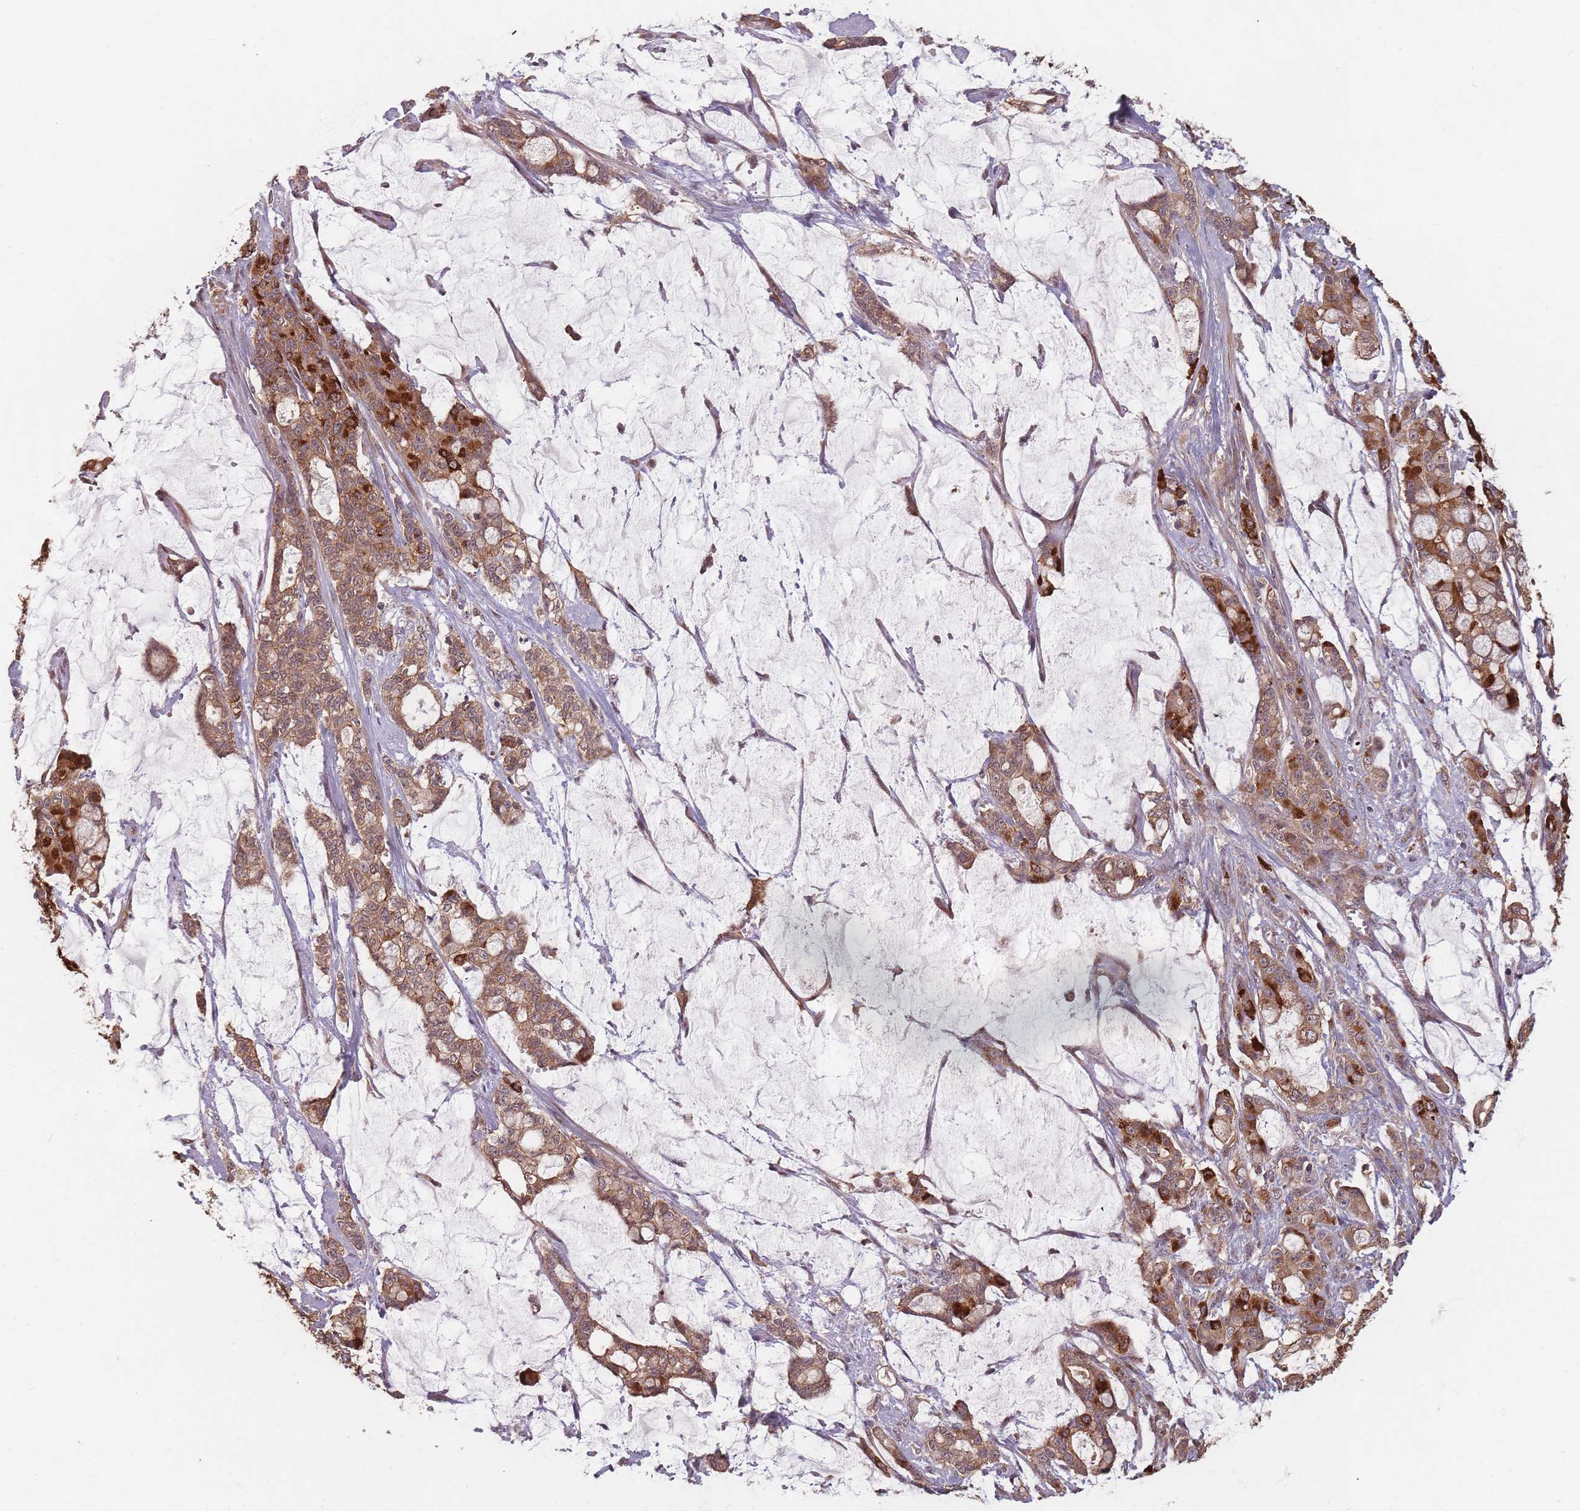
{"staining": {"intensity": "moderate", "quantity": ">75%", "location": "cytoplasmic/membranous"}, "tissue": "pancreatic cancer", "cell_type": "Tumor cells", "image_type": "cancer", "snomed": [{"axis": "morphology", "description": "Adenocarcinoma, NOS"}, {"axis": "topography", "description": "Pancreas"}], "caption": "IHC image of human pancreatic cancer (adenocarcinoma) stained for a protein (brown), which shows medium levels of moderate cytoplasmic/membranous staining in approximately >75% of tumor cells.", "gene": "C3orf14", "patient": {"sex": "female", "age": 73}}